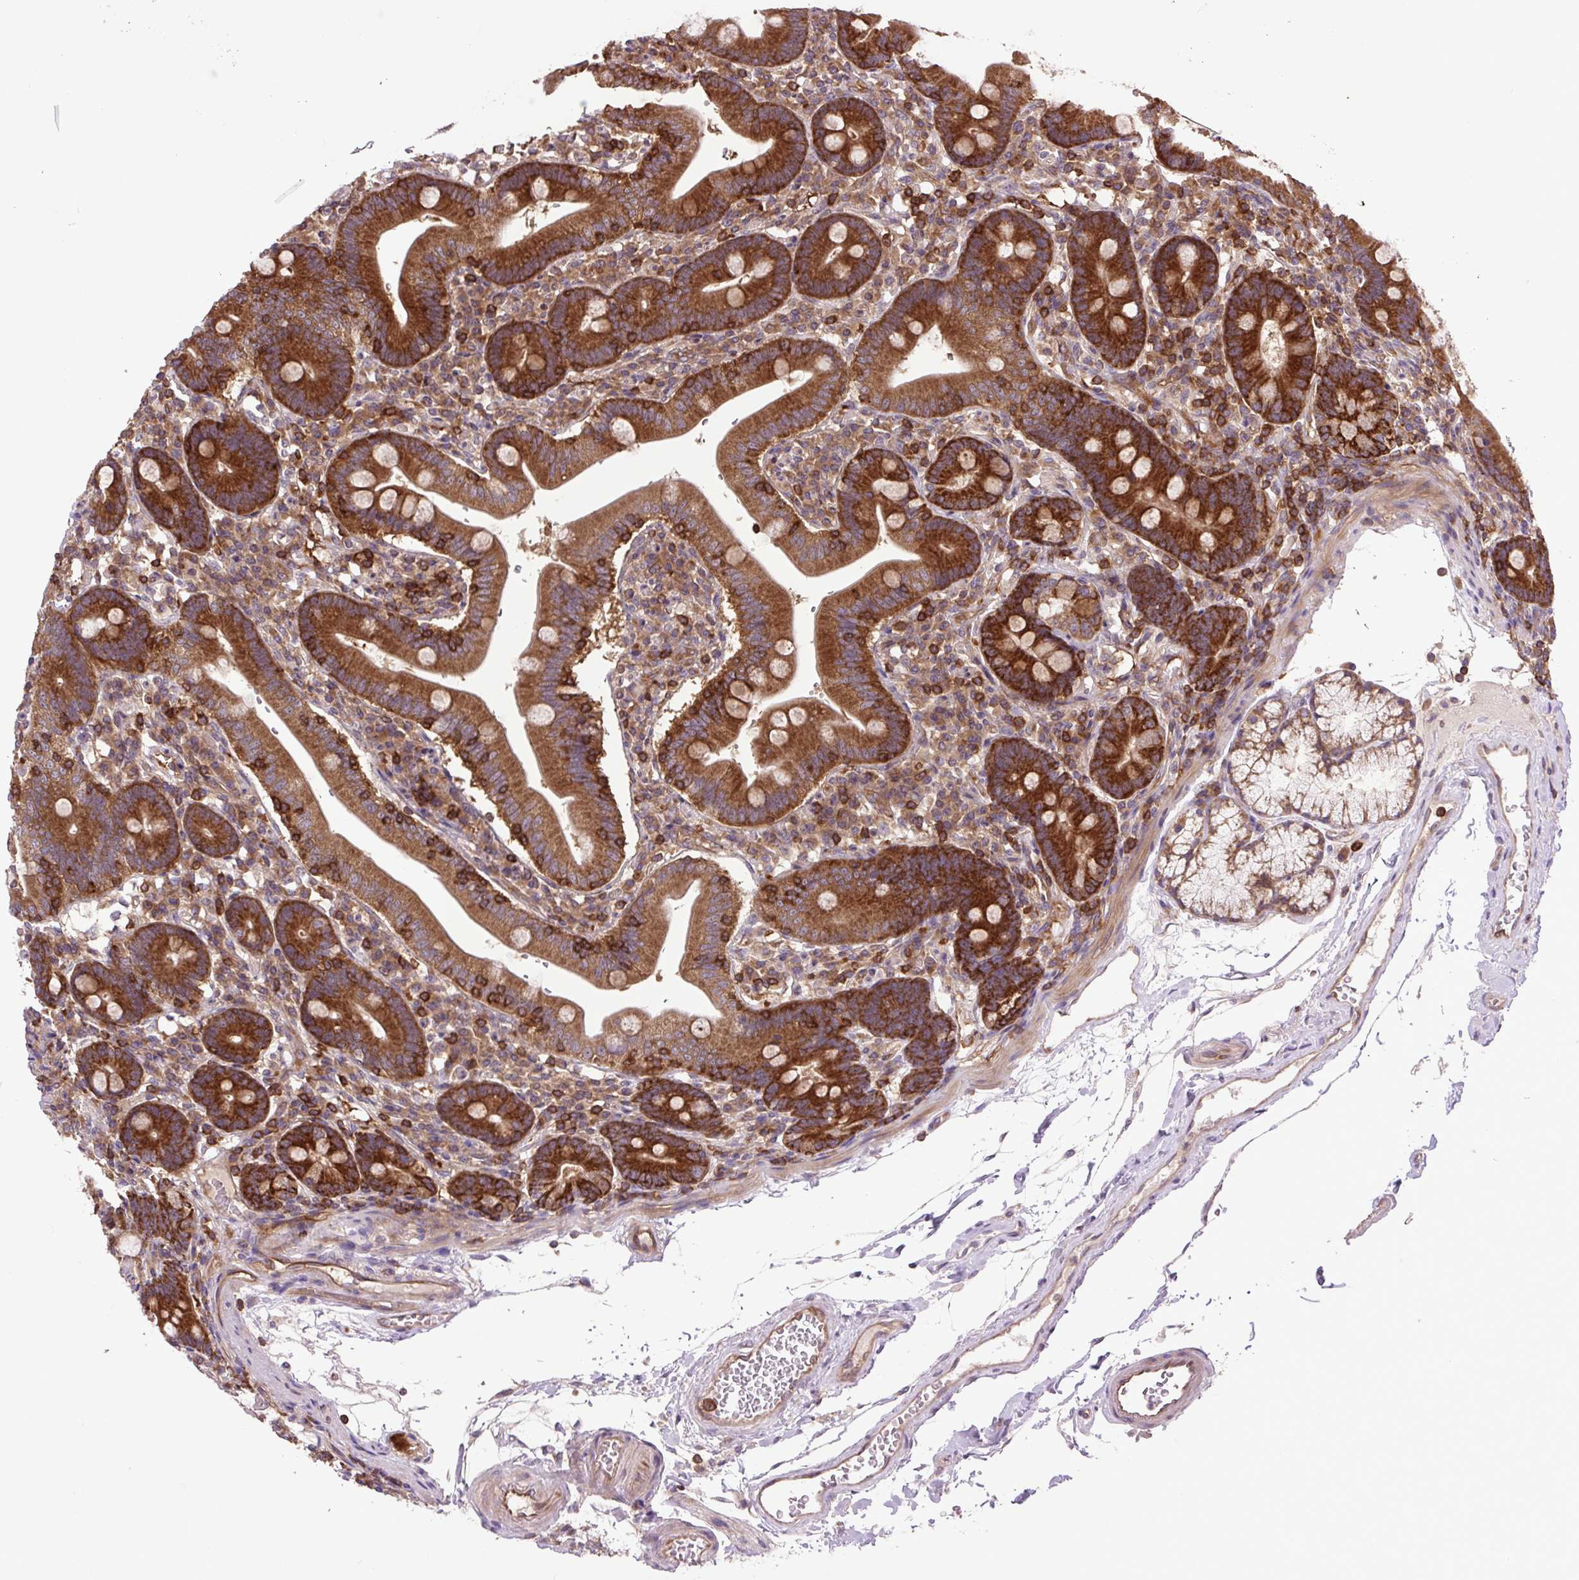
{"staining": {"intensity": "strong", "quantity": ">75%", "location": "cytoplasmic/membranous"}, "tissue": "duodenum", "cell_type": "Glandular cells", "image_type": "normal", "snomed": [{"axis": "morphology", "description": "Normal tissue, NOS"}, {"axis": "topography", "description": "Duodenum"}], "caption": "High-magnification brightfield microscopy of benign duodenum stained with DAB (3,3'-diaminobenzidine) (brown) and counterstained with hematoxylin (blue). glandular cells exhibit strong cytoplasmic/membranous positivity is seen in about>75% of cells. (DAB IHC, brown staining for protein, blue staining for nuclei).", "gene": "PLCG1", "patient": {"sex": "female", "age": 67}}